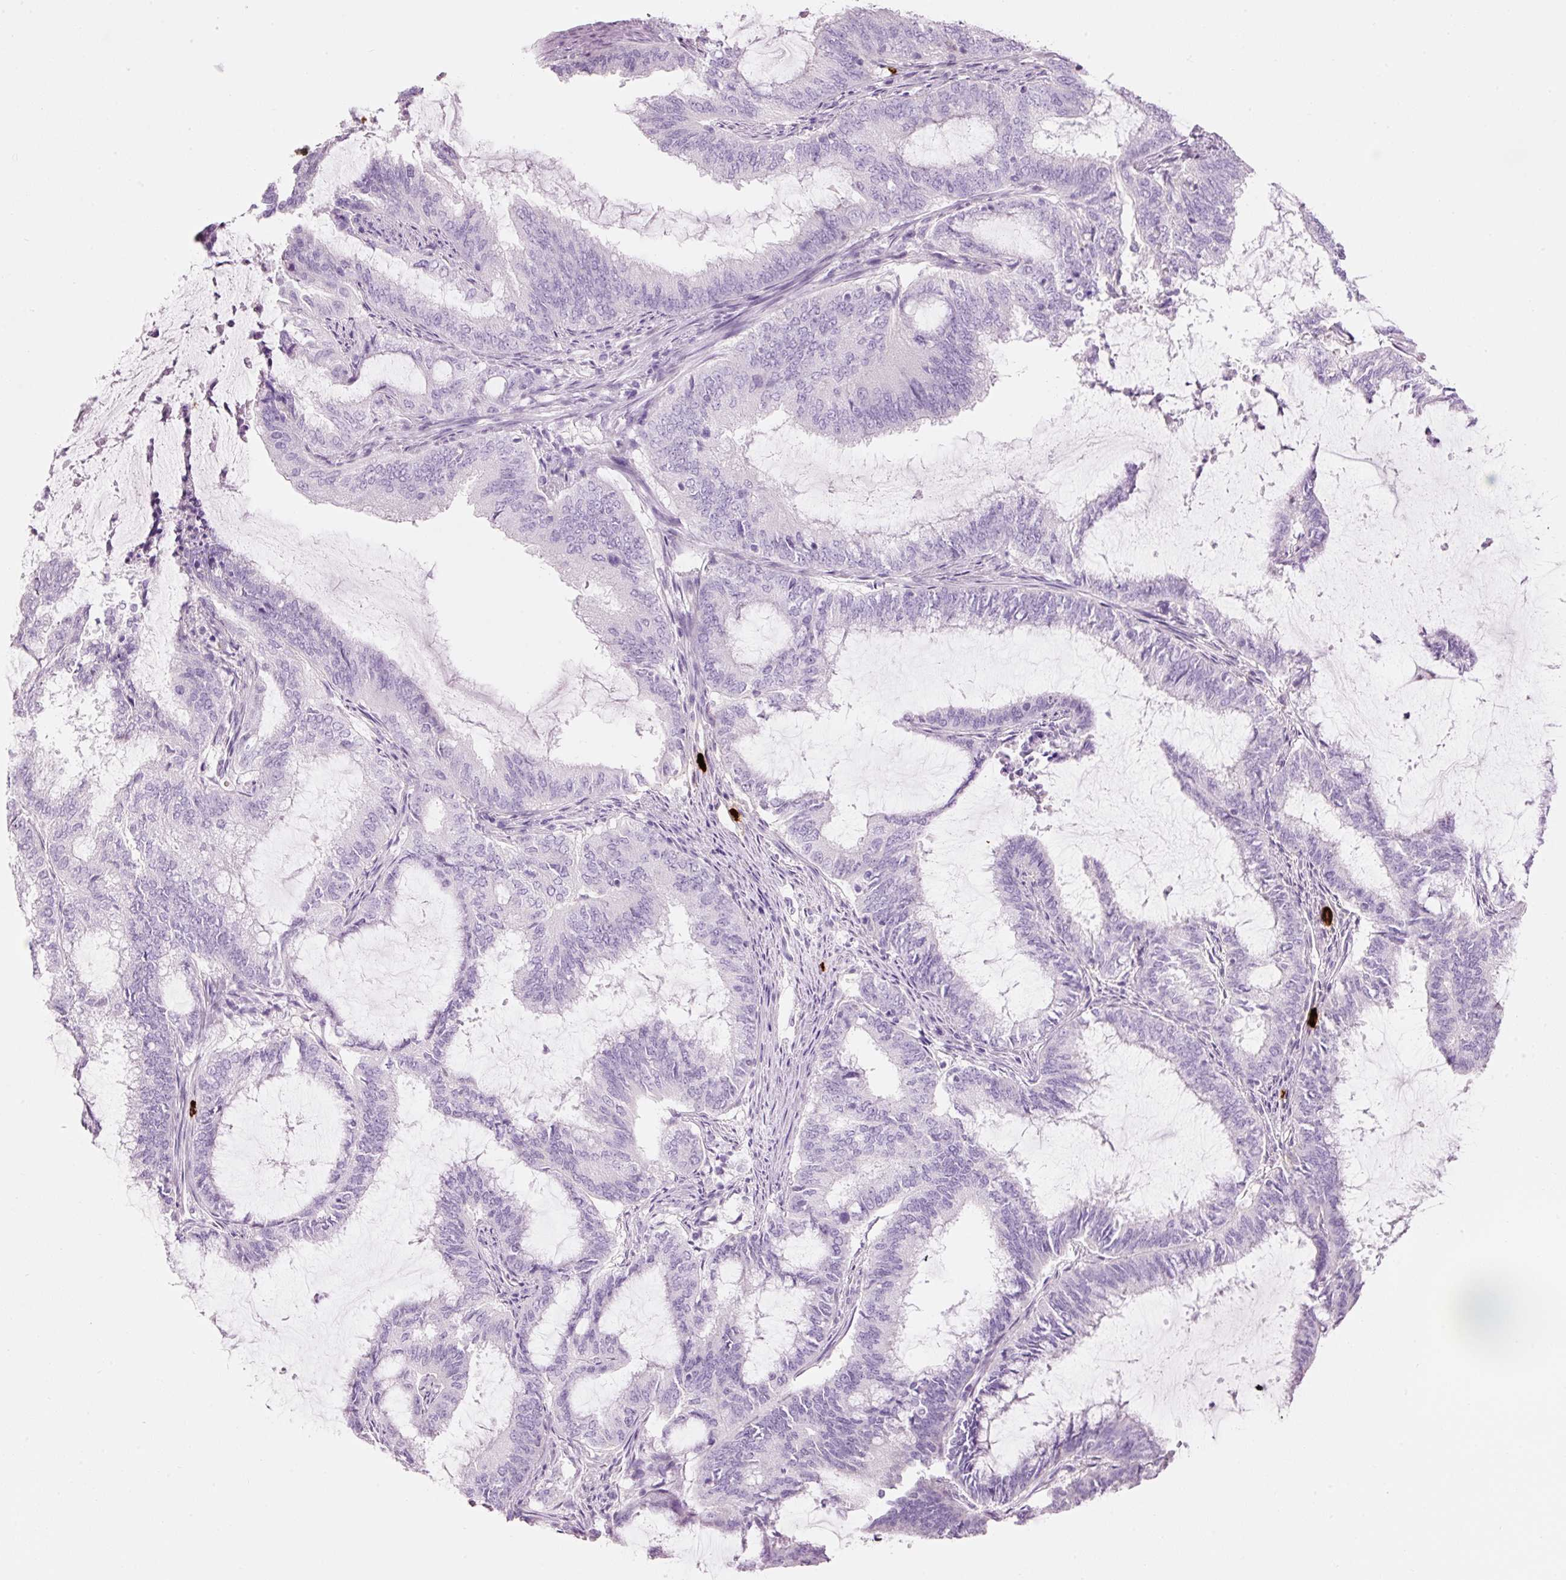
{"staining": {"intensity": "negative", "quantity": "none", "location": "none"}, "tissue": "endometrial cancer", "cell_type": "Tumor cells", "image_type": "cancer", "snomed": [{"axis": "morphology", "description": "Adenocarcinoma, NOS"}, {"axis": "topography", "description": "Endometrium"}], "caption": "Tumor cells are negative for brown protein staining in endometrial cancer.", "gene": "CMA1", "patient": {"sex": "female", "age": 51}}